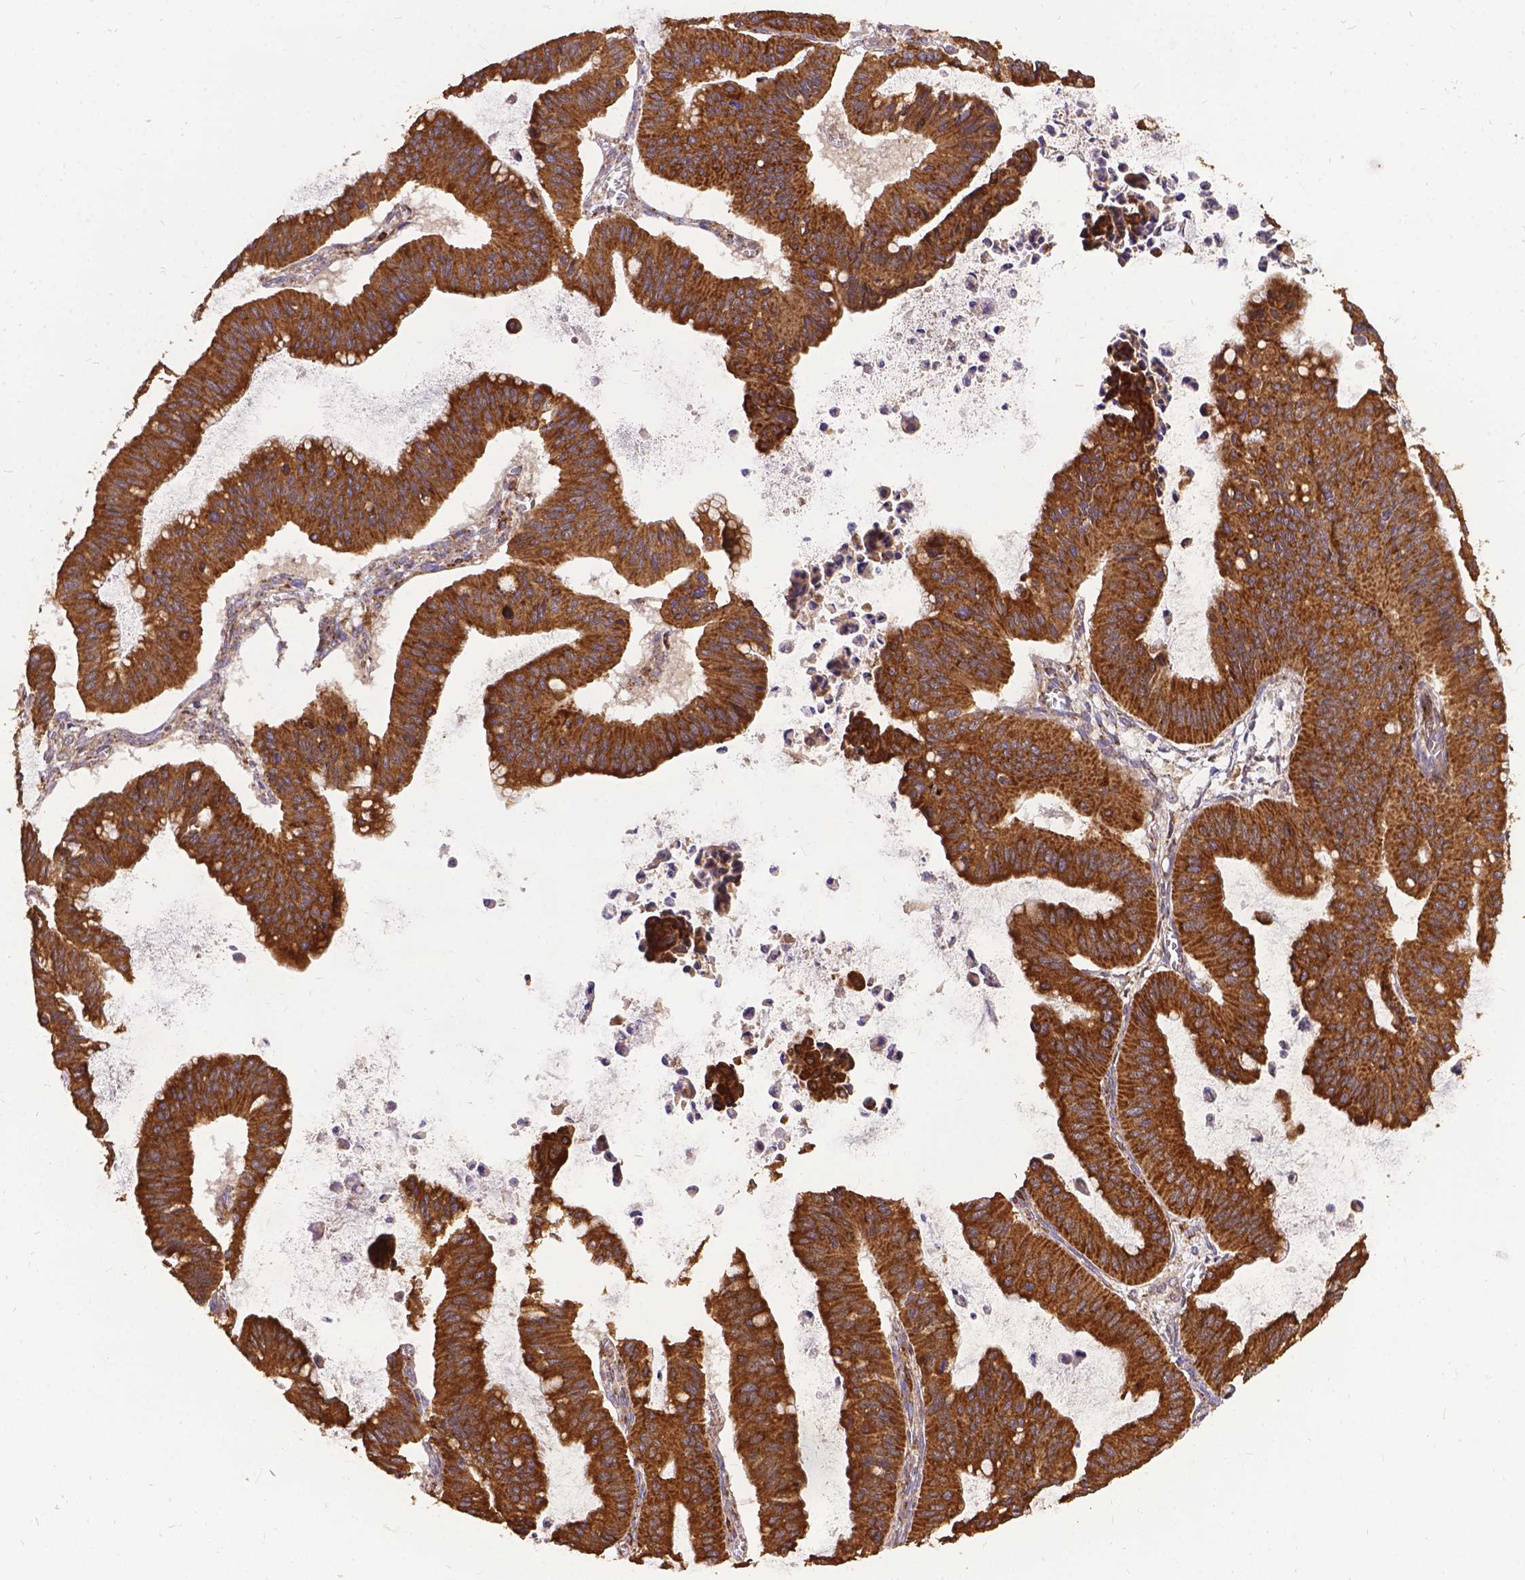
{"staining": {"intensity": "strong", "quantity": ">75%", "location": "cytoplasmic/membranous"}, "tissue": "ovarian cancer", "cell_type": "Tumor cells", "image_type": "cancer", "snomed": [{"axis": "morphology", "description": "Cystadenocarcinoma, mucinous, NOS"}, {"axis": "topography", "description": "Ovary"}], "caption": "An immunohistochemistry micrograph of neoplastic tissue is shown. Protein staining in brown labels strong cytoplasmic/membranous positivity in mucinous cystadenocarcinoma (ovarian) within tumor cells. The staining was performed using DAB, with brown indicating positive protein expression. Nuclei are stained blue with hematoxylin.", "gene": "DENND6A", "patient": {"sex": "female", "age": 72}}